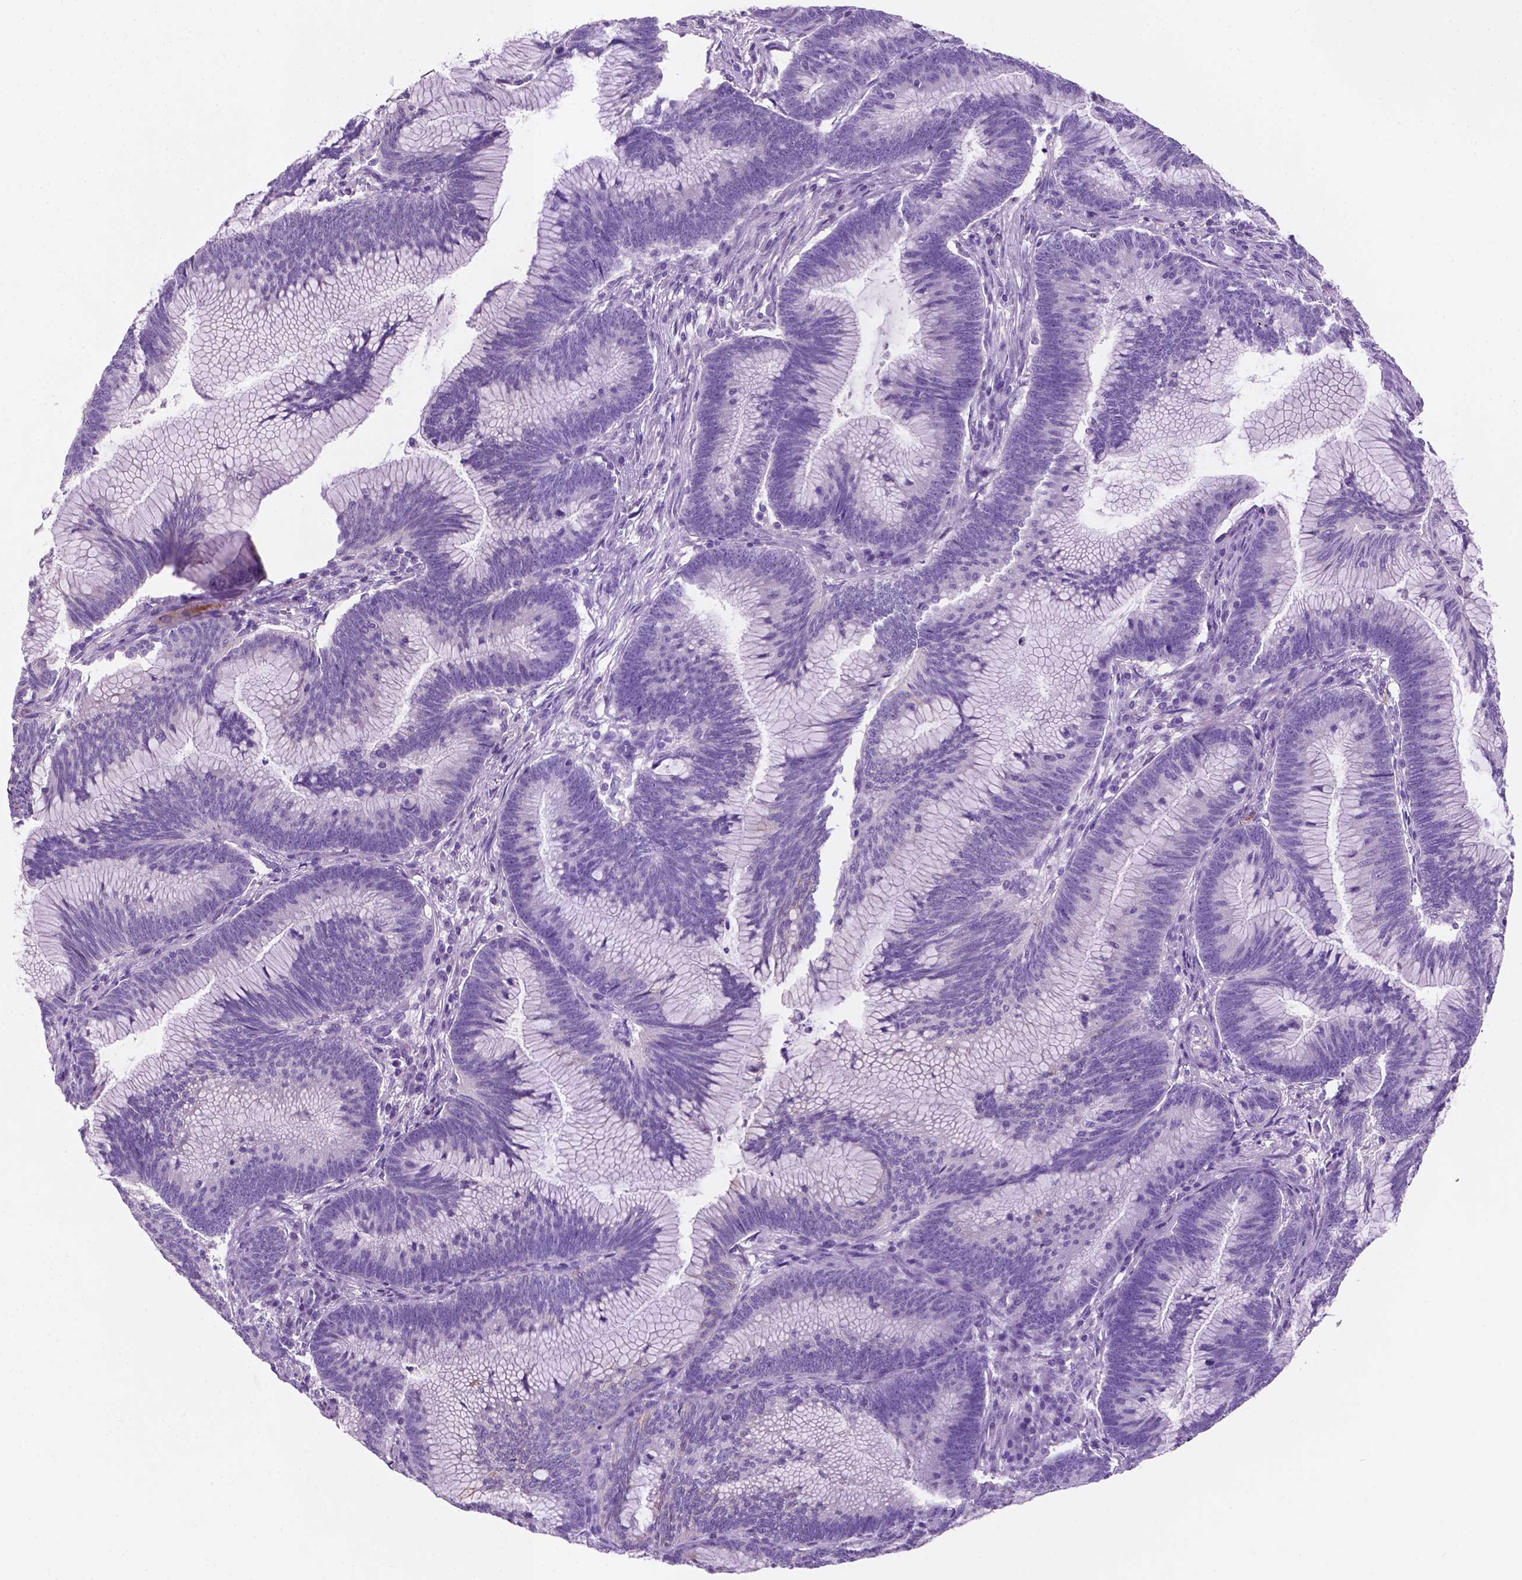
{"staining": {"intensity": "negative", "quantity": "none", "location": "none"}, "tissue": "colorectal cancer", "cell_type": "Tumor cells", "image_type": "cancer", "snomed": [{"axis": "morphology", "description": "Adenocarcinoma, NOS"}, {"axis": "topography", "description": "Colon"}], "caption": "Colorectal cancer was stained to show a protein in brown. There is no significant expression in tumor cells. Nuclei are stained in blue.", "gene": "POU4F1", "patient": {"sex": "female", "age": 78}}